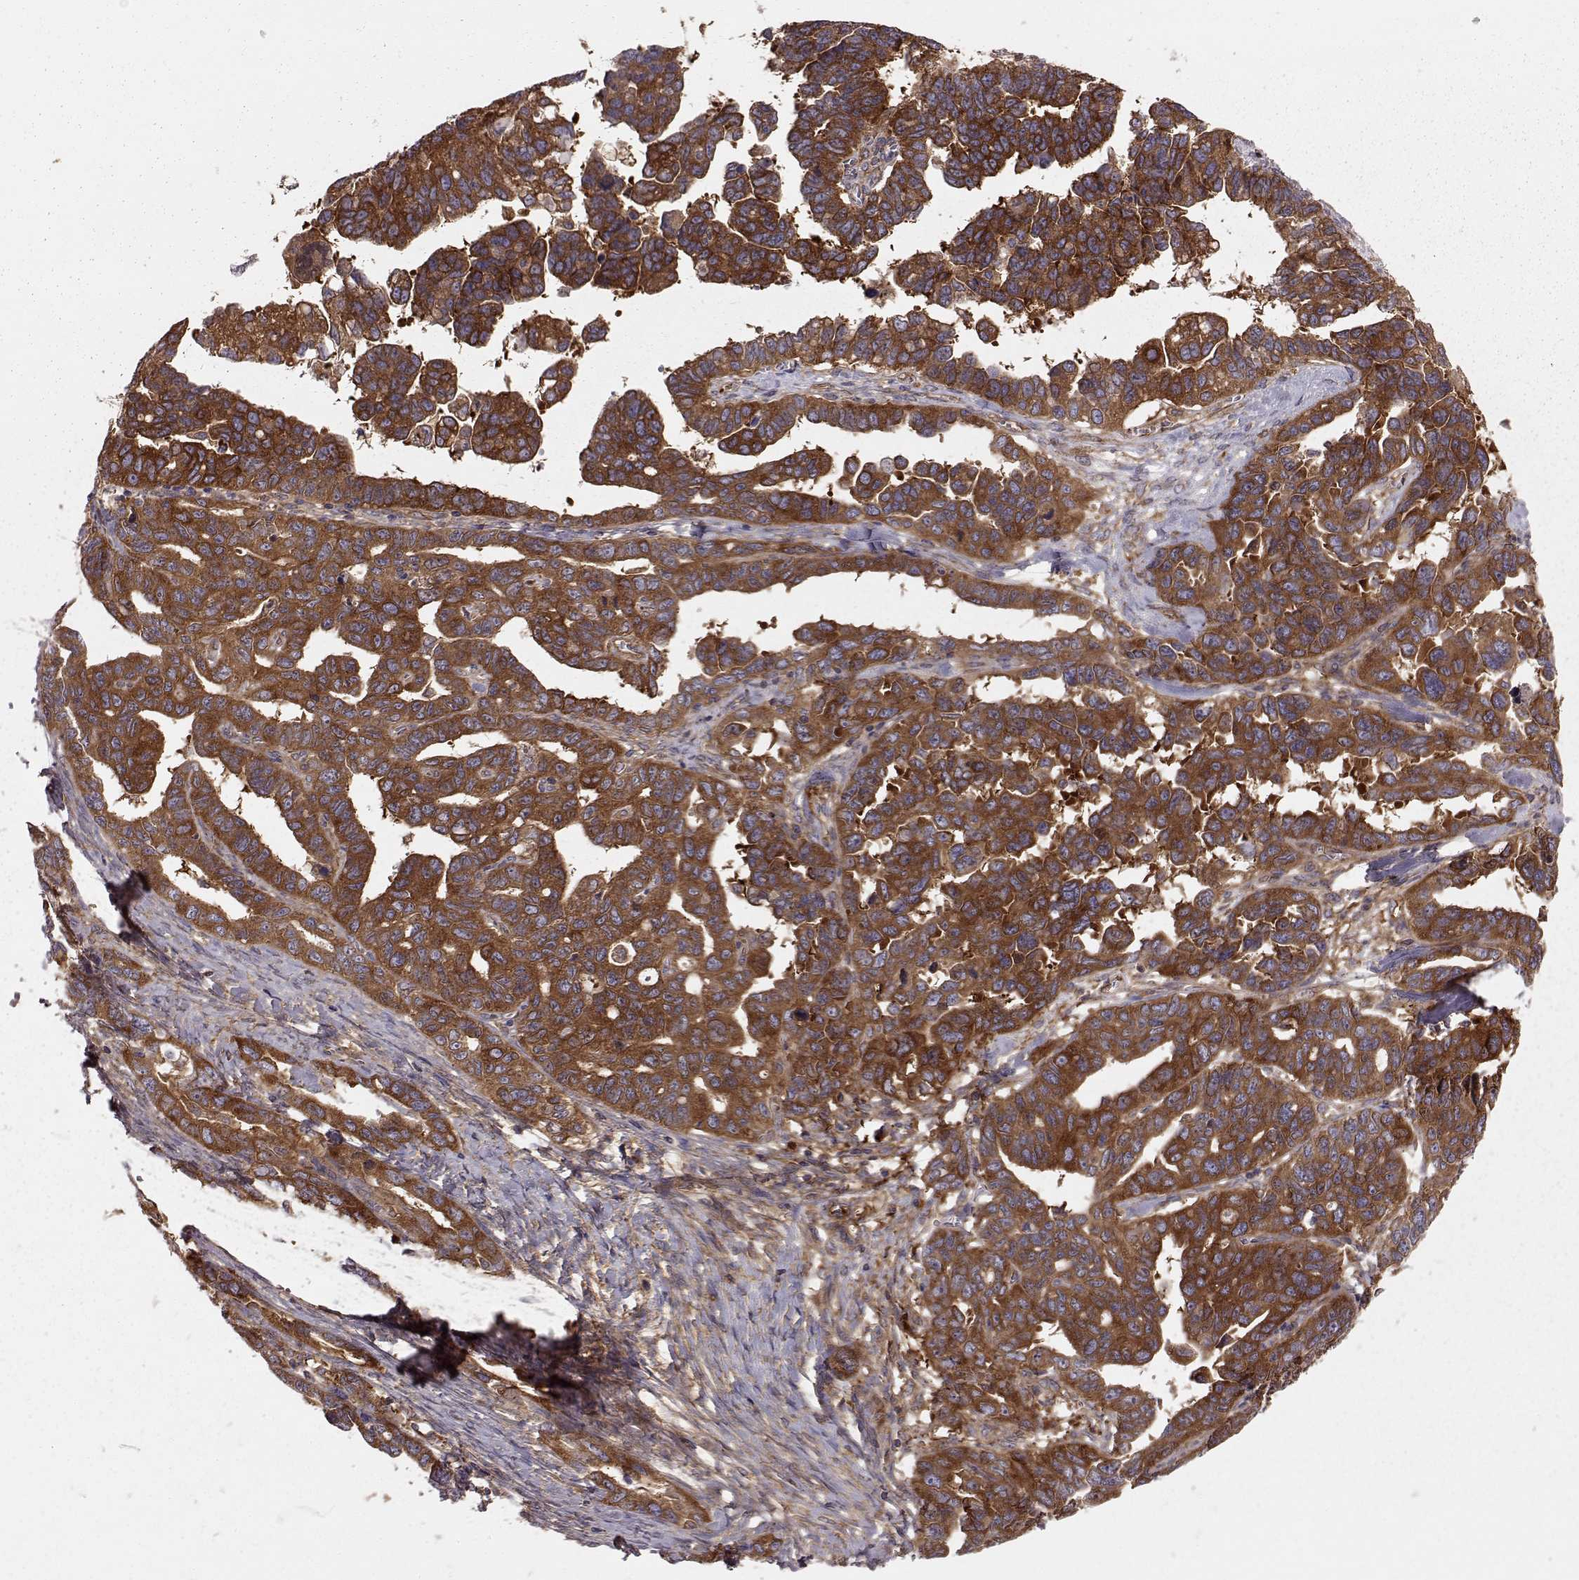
{"staining": {"intensity": "strong", "quantity": ">75%", "location": "cytoplasmic/membranous"}, "tissue": "ovarian cancer", "cell_type": "Tumor cells", "image_type": "cancer", "snomed": [{"axis": "morphology", "description": "Cystadenocarcinoma, serous, NOS"}, {"axis": "topography", "description": "Ovary"}], "caption": "Immunohistochemical staining of ovarian serous cystadenocarcinoma demonstrates high levels of strong cytoplasmic/membranous expression in approximately >75% of tumor cells. The staining was performed using DAB (3,3'-diaminobenzidine) to visualize the protein expression in brown, while the nuclei were stained in blue with hematoxylin (Magnification: 20x).", "gene": "RABGAP1", "patient": {"sex": "female", "age": 69}}